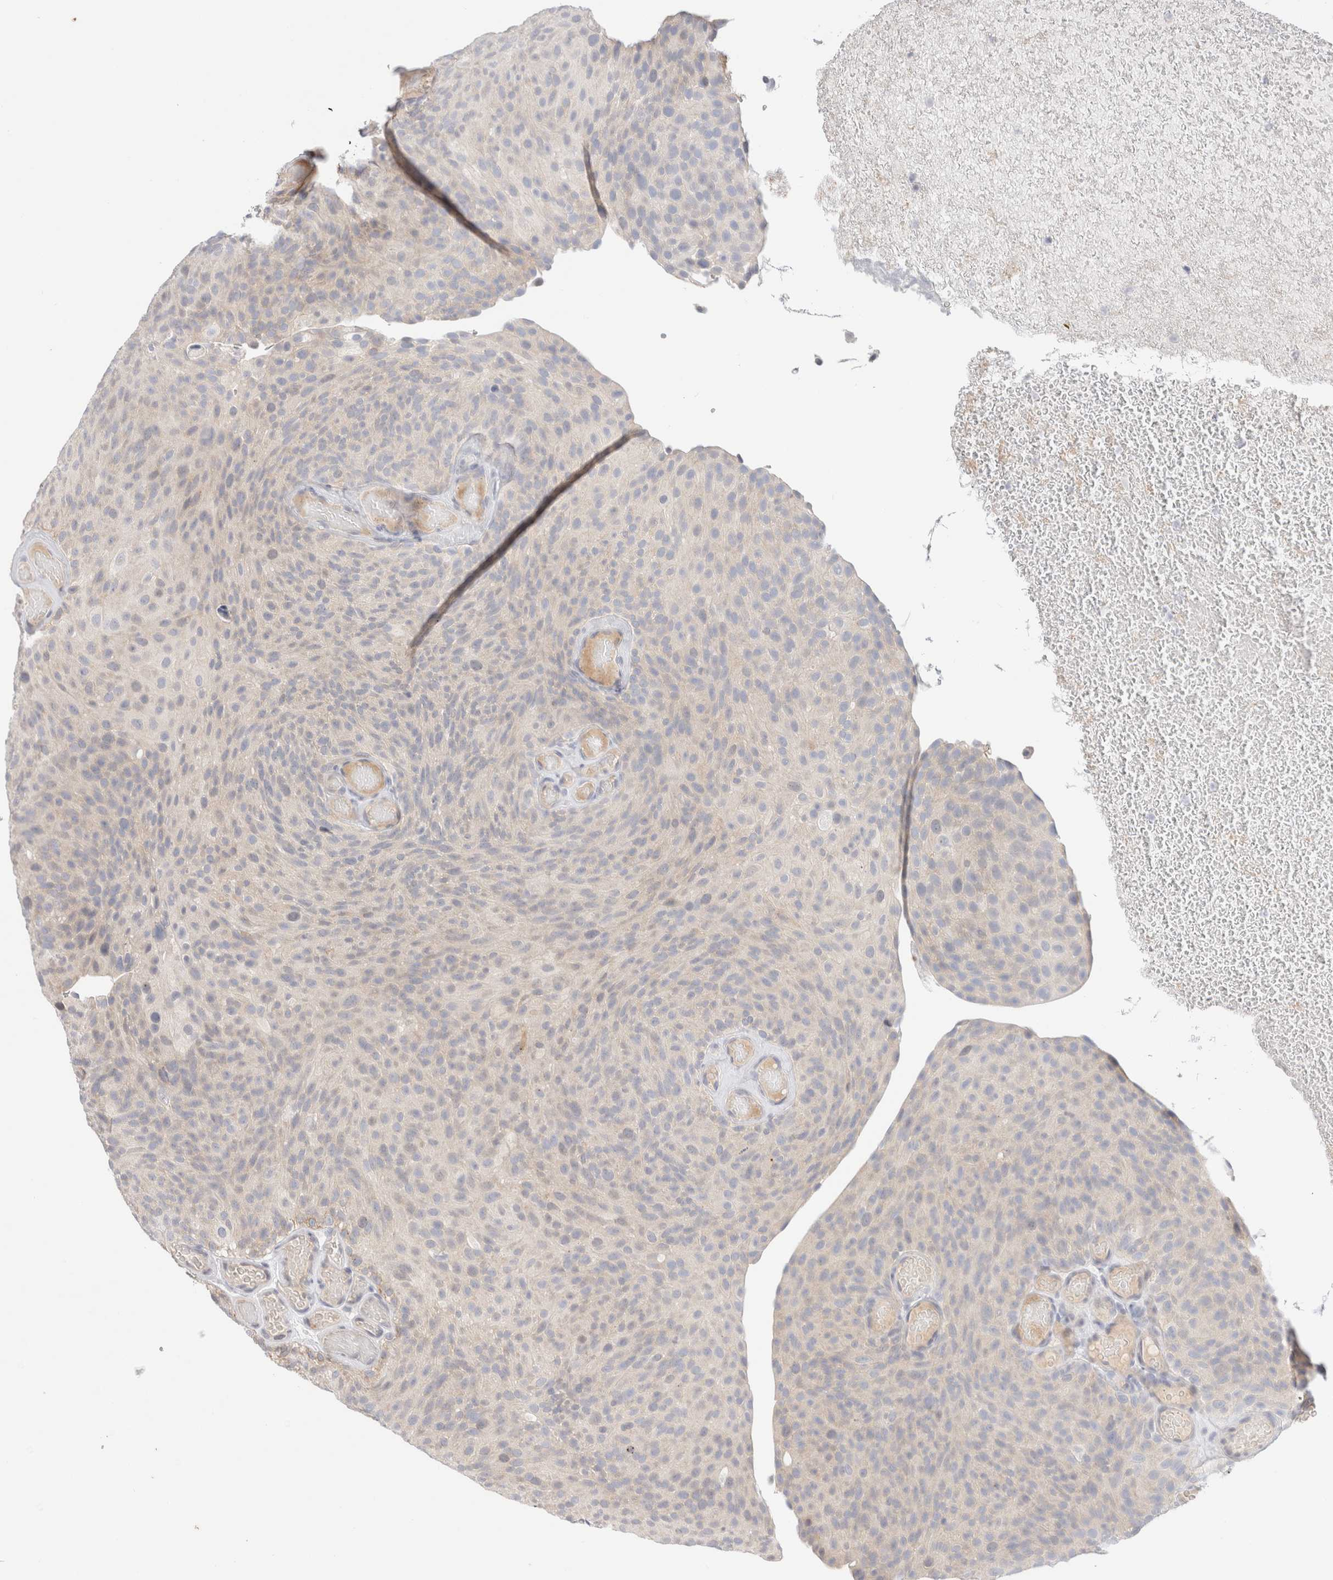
{"staining": {"intensity": "weak", "quantity": "<25%", "location": "cytoplasmic/membranous"}, "tissue": "urothelial cancer", "cell_type": "Tumor cells", "image_type": "cancer", "snomed": [{"axis": "morphology", "description": "Urothelial carcinoma, Low grade"}, {"axis": "topography", "description": "Urinary bladder"}], "caption": "Immunohistochemistry image of neoplastic tissue: urothelial carcinoma (low-grade) stained with DAB reveals no significant protein staining in tumor cells. (DAB immunohistochemistry, high magnification).", "gene": "SPRTN", "patient": {"sex": "male", "age": 78}}